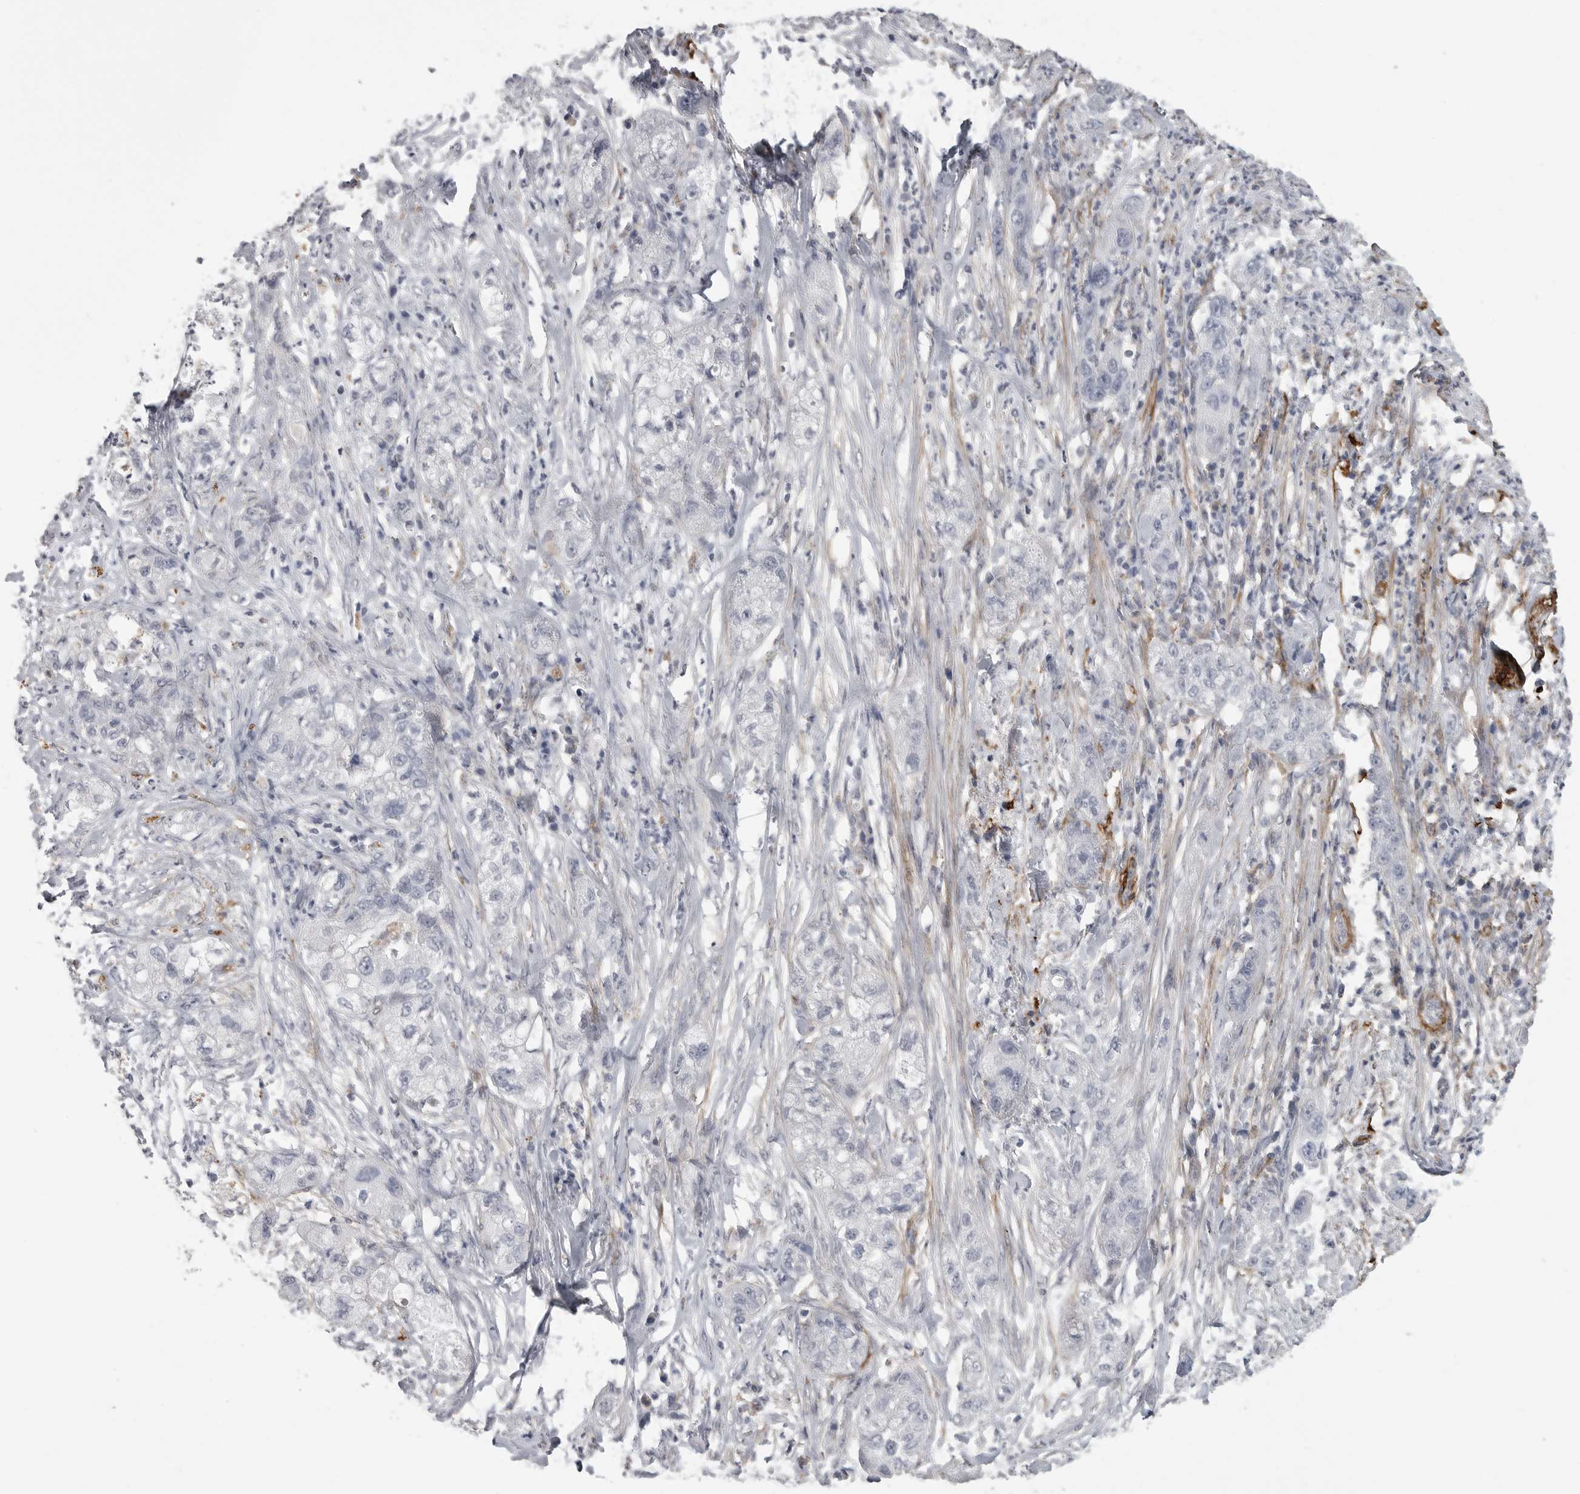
{"staining": {"intensity": "negative", "quantity": "none", "location": "none"}, "tissue": "pancreatic cancer", "cell_type": "Tumor cells", "image_type": "cancer", "snomed": [{"axis": "morphology", "description": "Adenocarcinoma, NOS"}, {"axis": "topography", "description": "Pancreas"}], "caption": "Tumor cells show no significant protein expression in pancreatic cancer (adenocarcinoma).", "gene": "AOC3", "patient": {"sex": "female", "age": 78}}